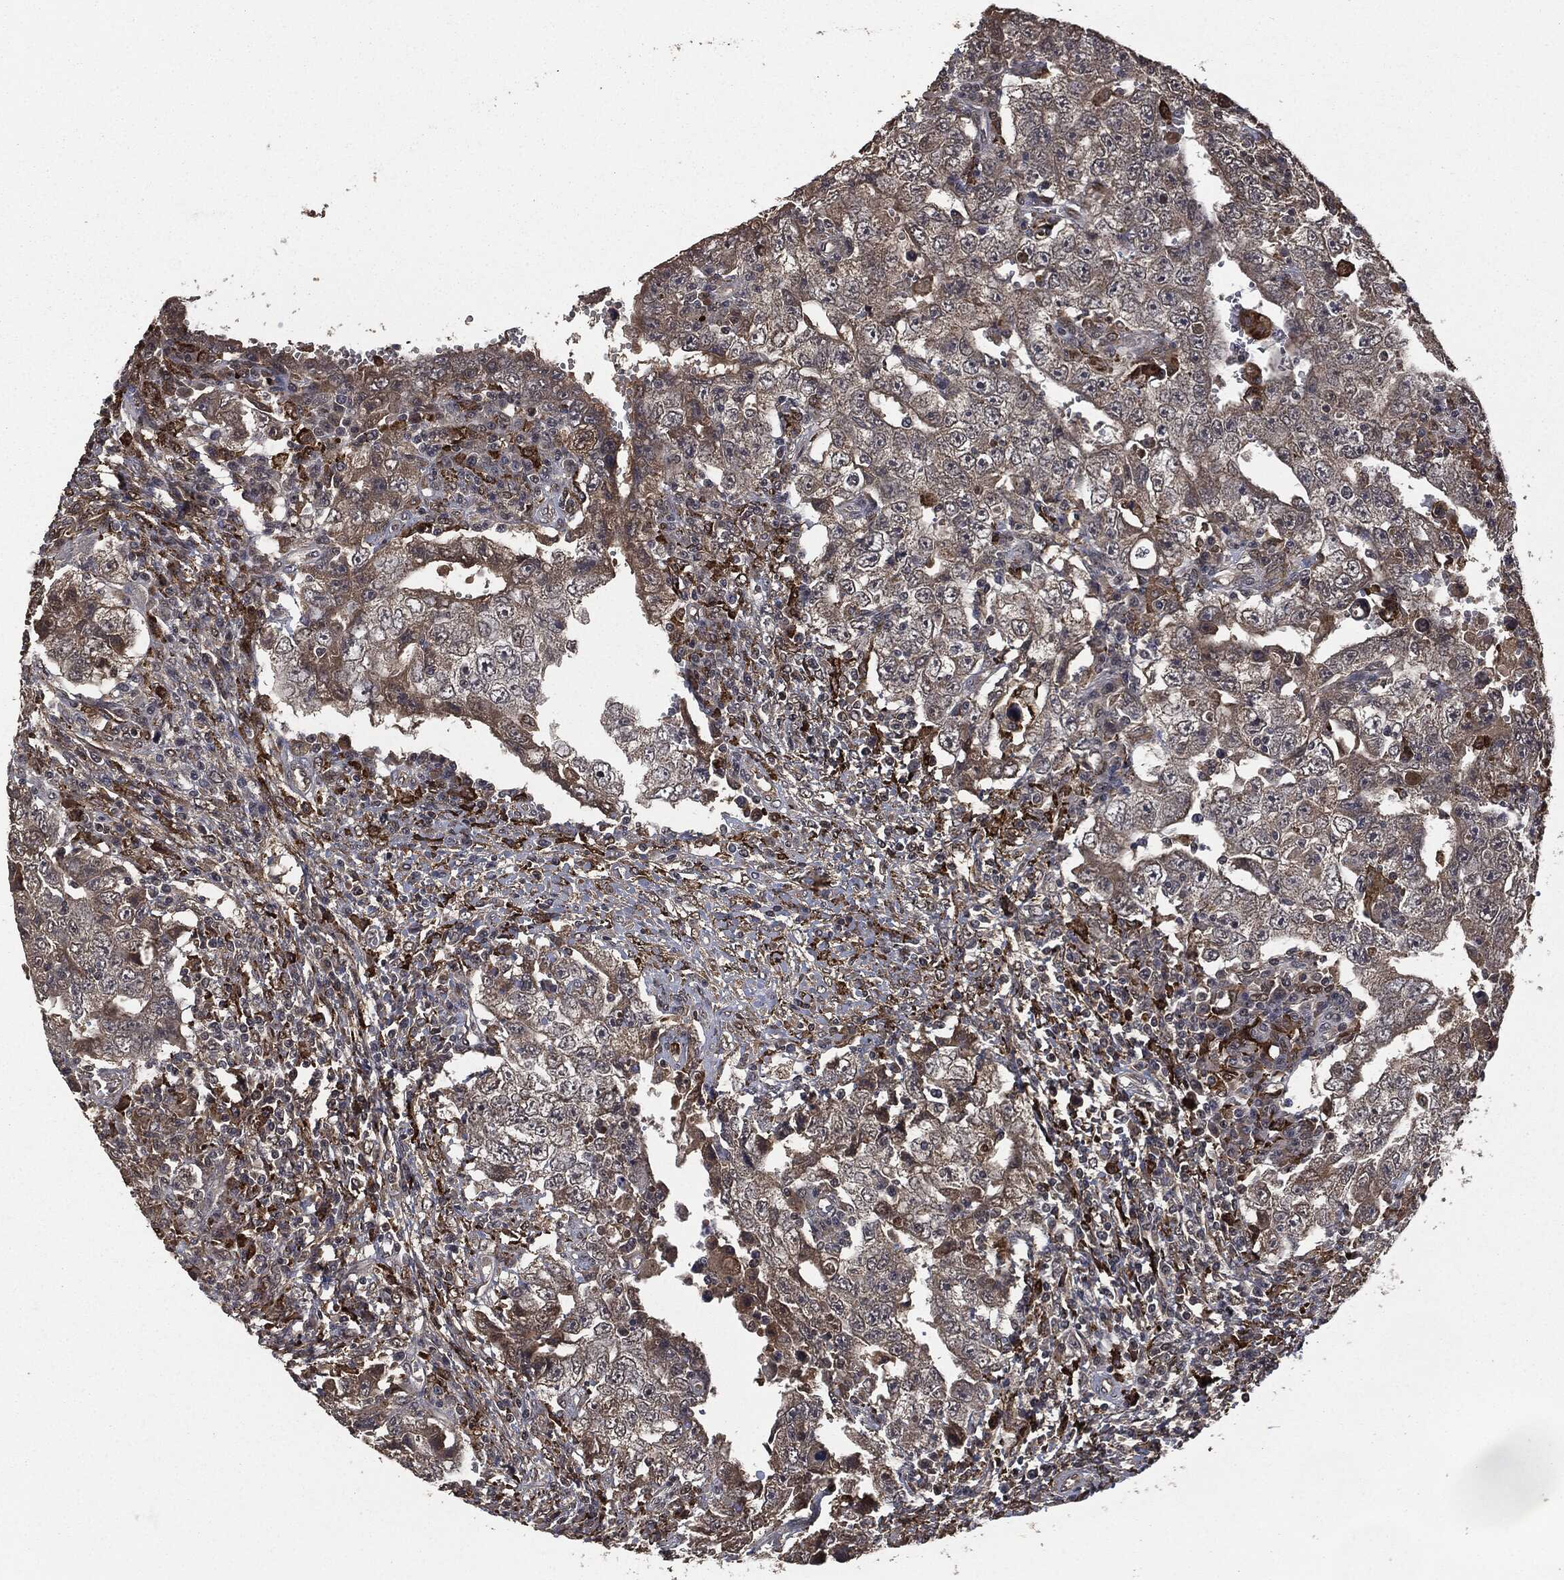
{"staining": {"intensity": "moderate", "quantity": "<25%", "location": "cytoplasmic/membranous"}, "tissue": "testis cancer", "cell_type": "Tumor cells", "image_type": "cancer", "snomed": [{"axis": "morphology", "description": "Carcinoma, Embryonal, NOS"}, {"axis": "topography", "description": "Testis"}], "caption": "This is a micrograph of immunohistochemistry staining of testis cancer, which shows moderate staining in the cytoplasmic/membranous of tumor cells.", "gene": "CRABP2", "patient": {"sex": "male", "age": 26}}